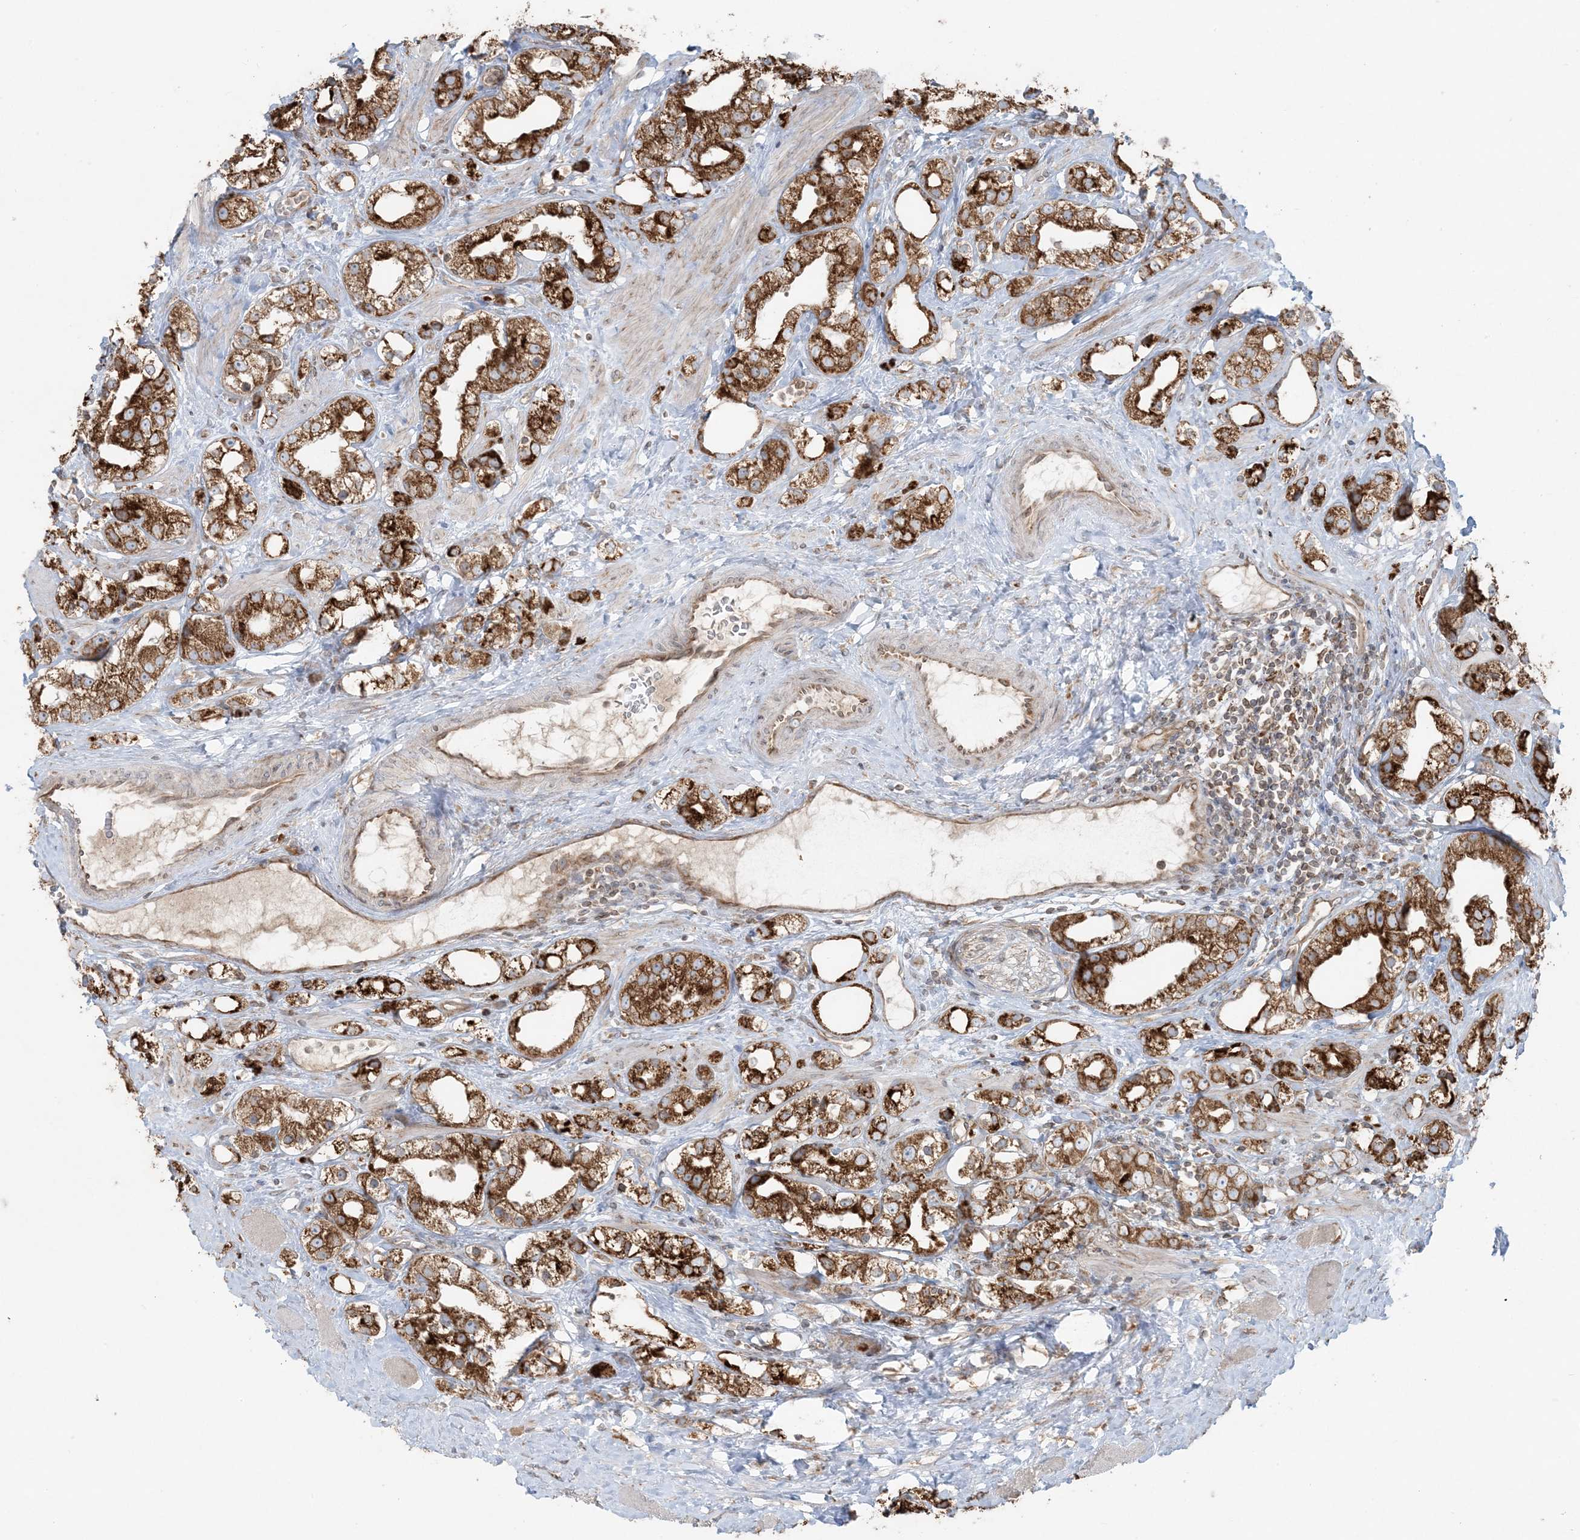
{"staining": {"intensity": "strong", "quantity": ">75%", "location": "cytoplasmic/membranous"}, "tissue": "prostate cancer", "cell_type": "Tumor cells", "image_type": "cancer", "snomed": [{"axis": "morphology", "description": "Adenocarcinoma, NOS"}, {"axis": "topography", "description": "Prostate"}], "caption": "Approximately >75% of tumor cells in human prostate cancer (adenocarcinoma) display strong cytoplasmic/membranous protein expression as visualized by brown immunohistochemical staining.", "gene": "UBXN4", "patient": {"sex": "male", "age": 79}}